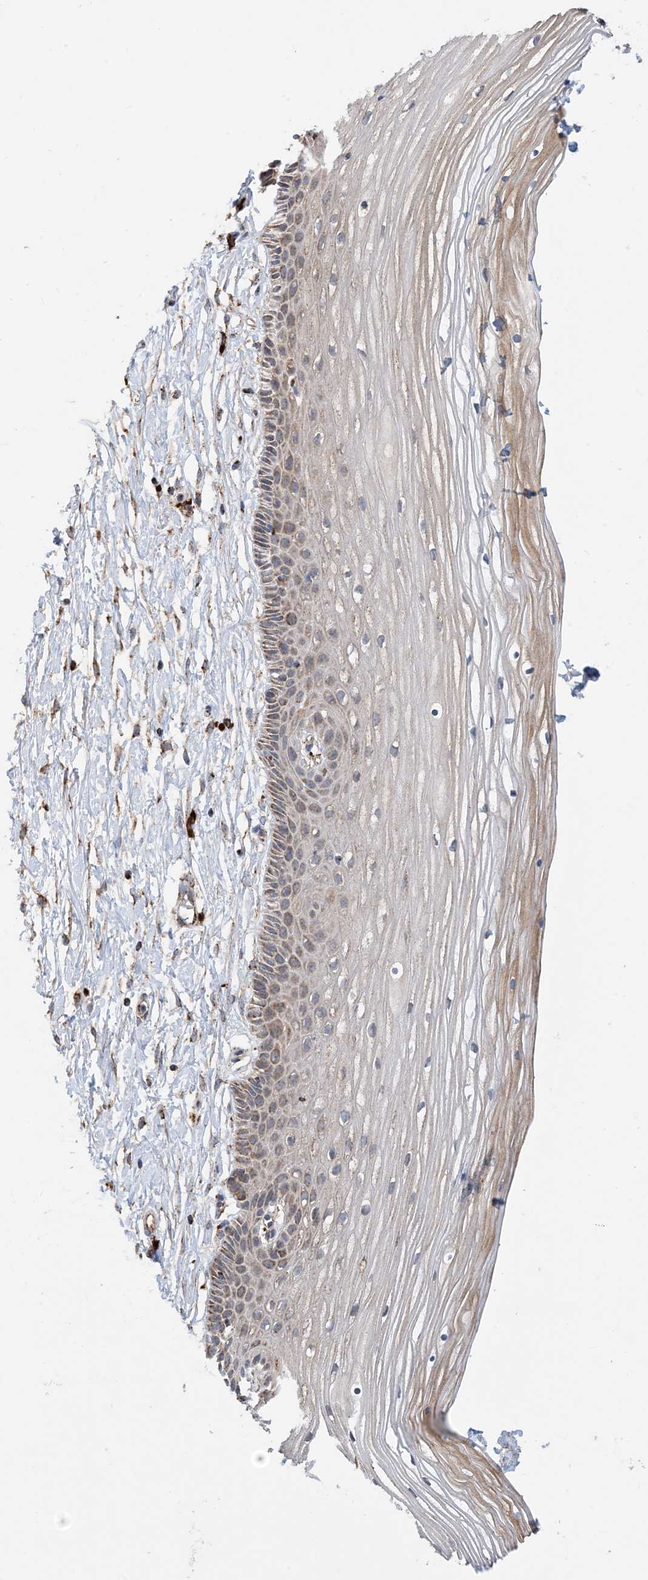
{"staining": {"intensity": "moderate", "quantity": ">75%", "location": "cytoplasmic/membranous"}, "tissue": "vagina", "cell_type": "Squamous epithelial cells", "image_type": "normal", "snomed": [{"axis": "morphology", "description": "Normal tissue, NOS"}, {"axis": "topography", "description": "Vagina"}, {"axis": "topography", "description": "Cervix"}], "caption": "High-power microscopy captured an IHC micrograph of unremarkable vagina, revealing moderate cytoplasmic/membranous expression in about >75% of squamous epithelial cells.", "gene": "PCDHGA1", "patient": {"sex": "female", "age": 40}}